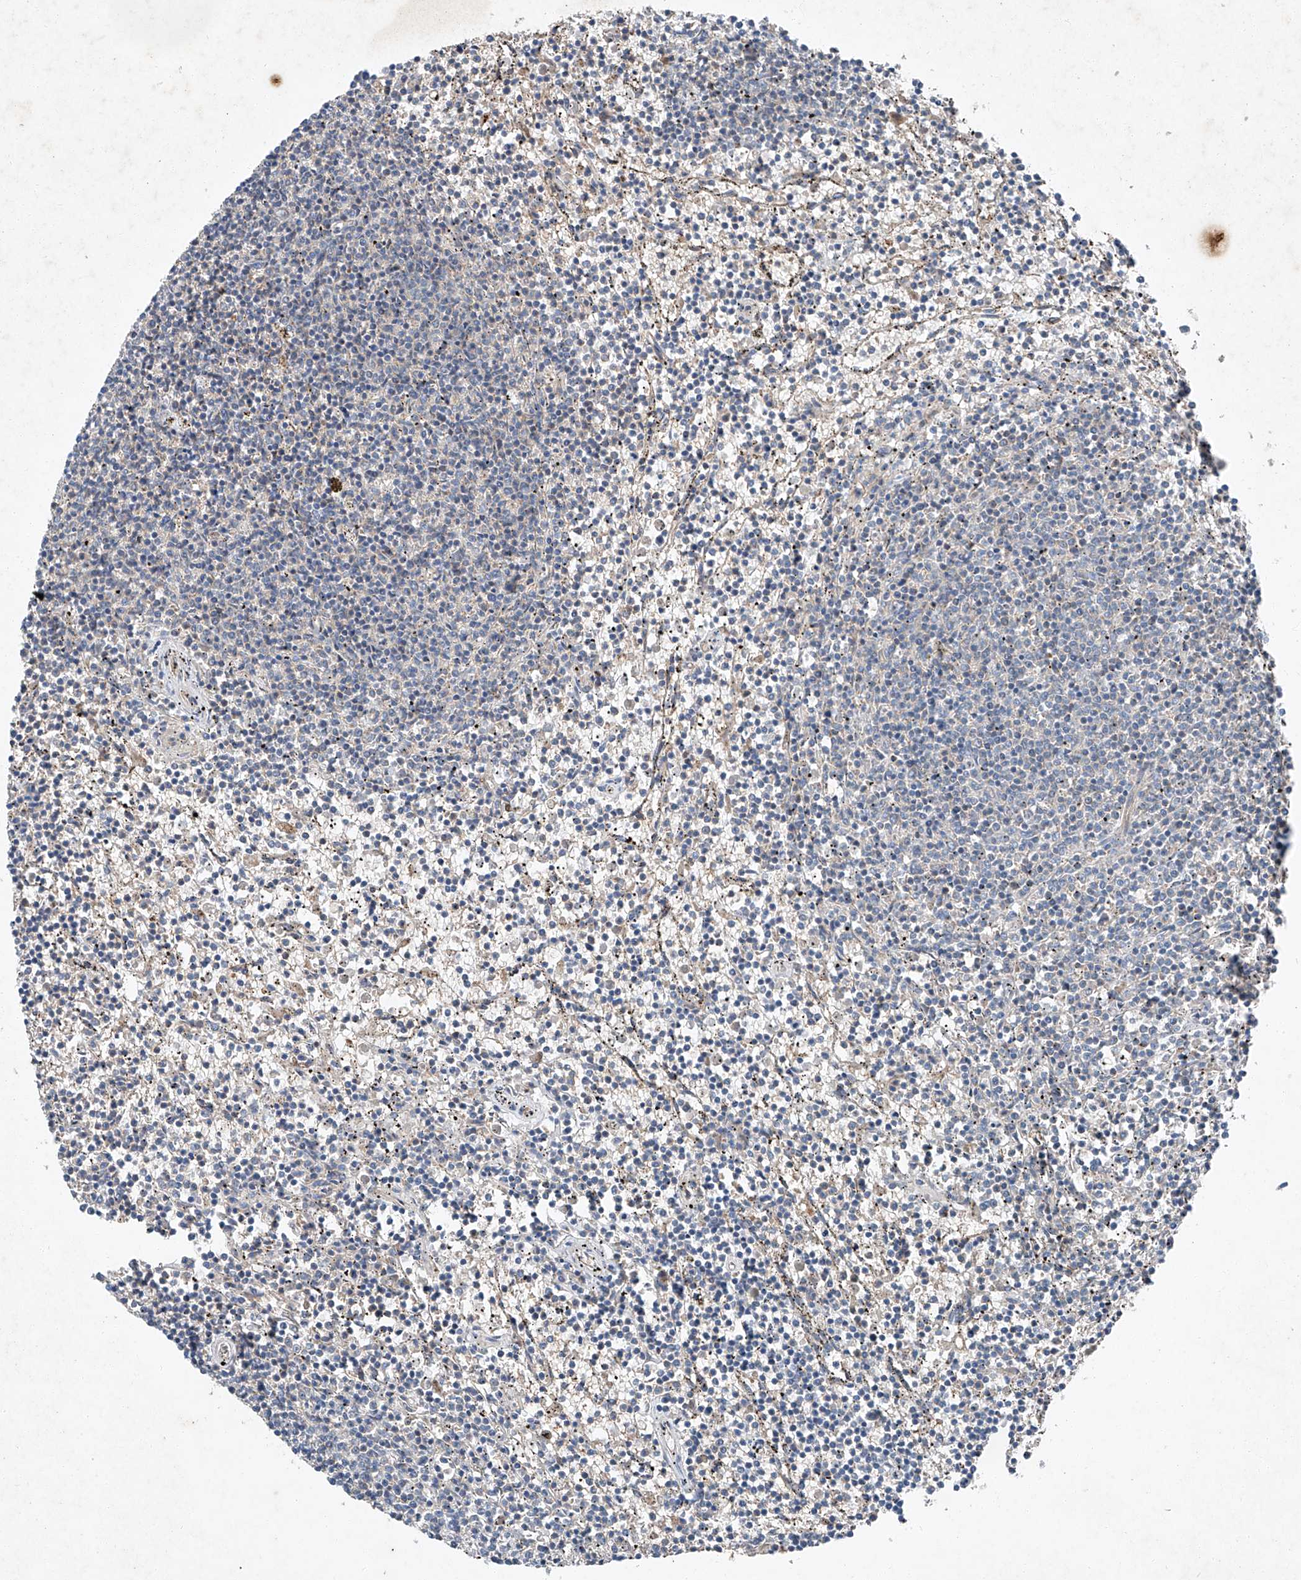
{"staining": {"intensity": "negative", "quantity": "none", "location": "none"}, "tissue": "lymphoma", "cell_type": "Tumor cells", "image_type": "cancer", "snomed": [{"axis": "morphology", "description": "Malignant lymphoma, non-Hodgkin's type, Low grade"}, {"axis": "topography", "description": "Spleen"}], "caption": "Immunohistochemical staining of low-grade malignant lymphoma, non-Hodgkin's type shows no significant positivity in tumor cells.", "gene": "RUSC1", "patient": {"sex": "female", "age": 50}}